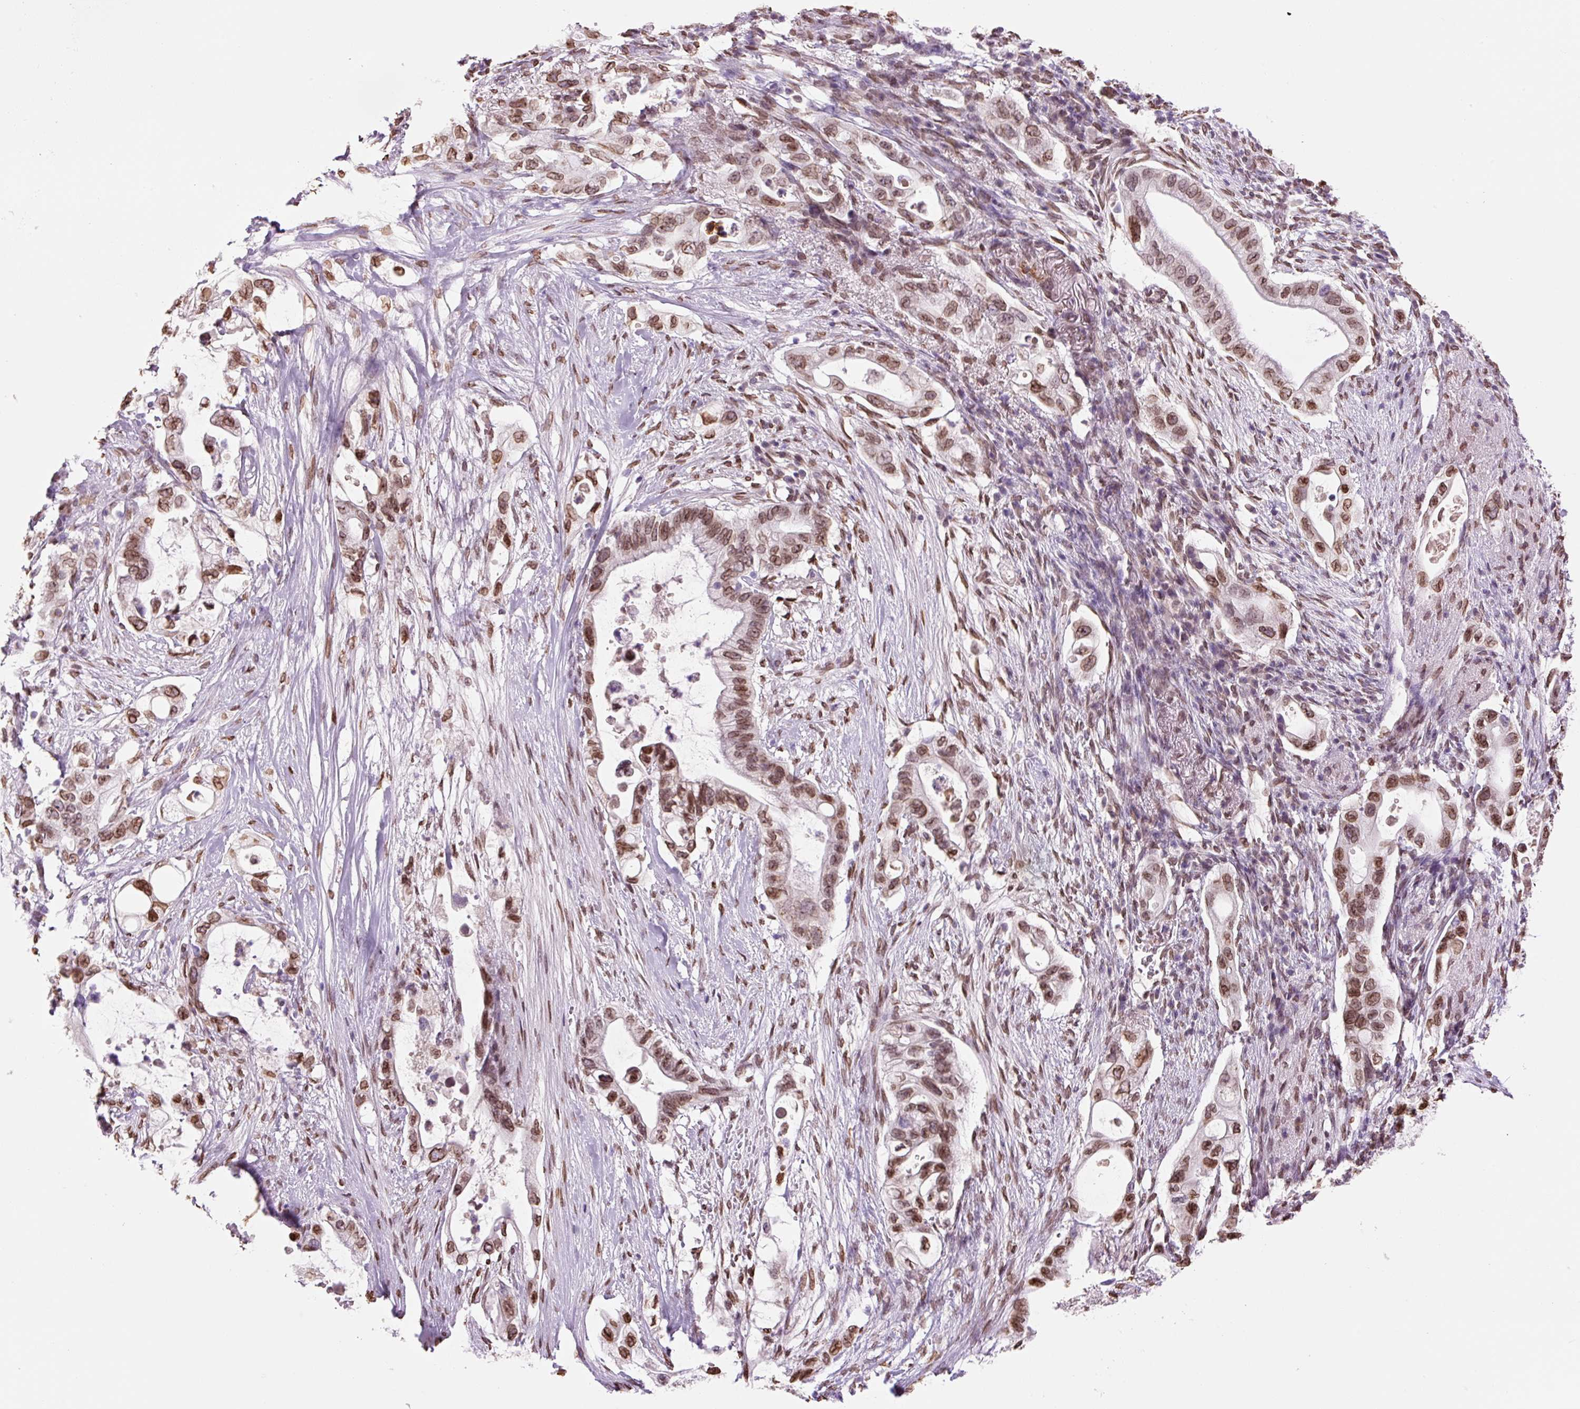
{"staining": {"intensity": "moderate", "quantity": ">75%", "location": "nuclear"}, "tissue": "pancreatic cancer", "cell_type": "Tumor cells", "image_type": "cancer", "snomed": [{"axis": "morphology", "description": "Adenocarcinoma, NOS"}, {"axis": "topography", "description": "Pancreas"}], "caption": "Moderate nuclear protein expression is appreciated in about >75% of tumor cells in pancreatic cancer (adenocarcinoma).", "gene": "ZNF224", "patient": {"sex": "female", "age": 72}}